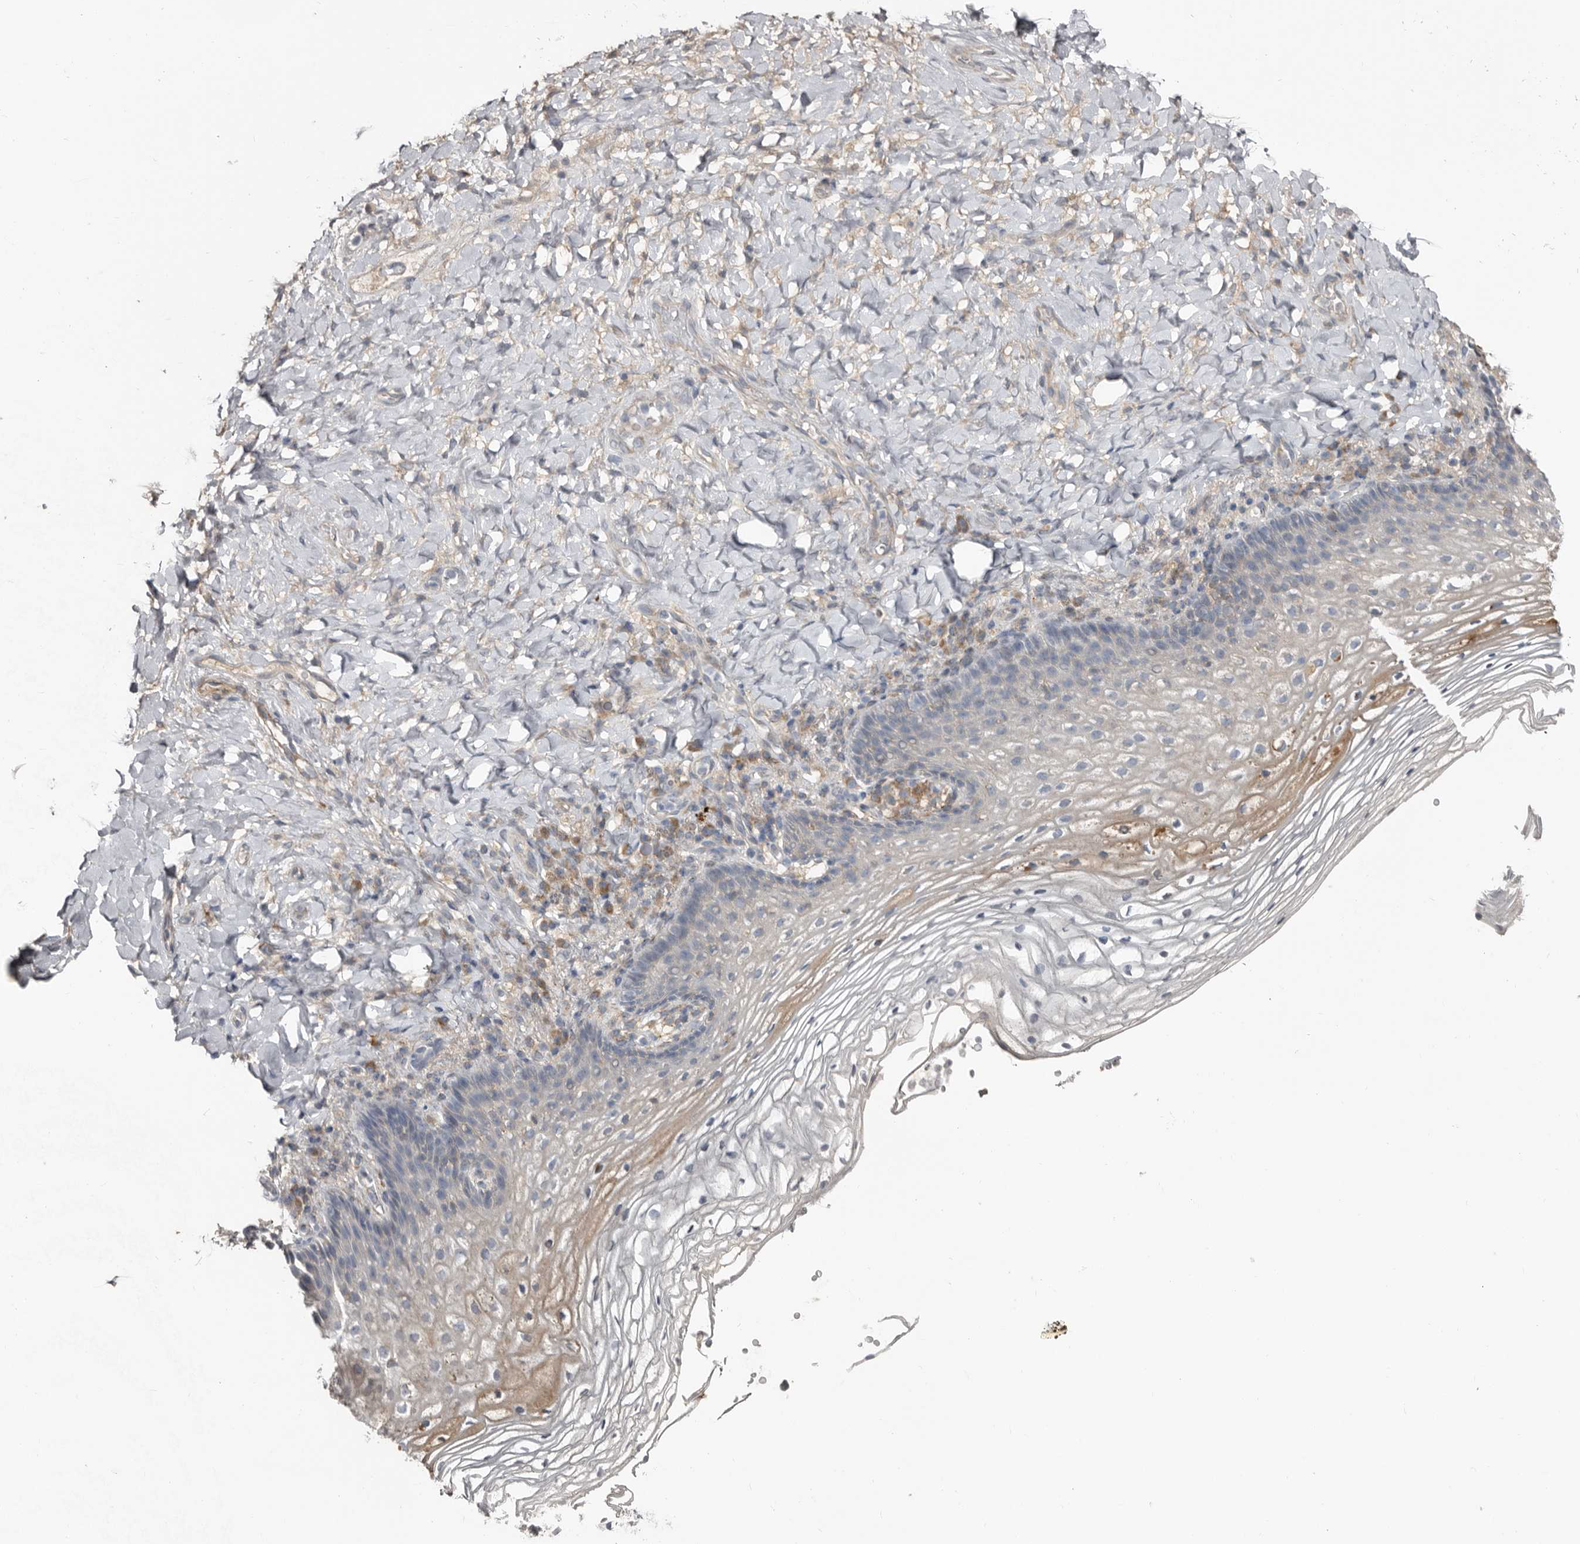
{"staining": {"intensity": "weak", "quantity": "<25%", "location": "cytoplasmic/membranous"}, "tissue": "vagina", "cell_type": "Squamous epithelial cells", "image_type": "normal", "snomed": [{"axis": "morphology", "description": "Normal tissue, NOS"}, {"axis": "topography", "description": "Vagina"}], "caption": "Immunohistochemistry (IHC) photomicrograph of normal vagina stained for a protein (brown), which reveals no staining in squamous epithelial cells.", "gene": "ZNF114", "patient": {"sex": "female", "age": 60}}